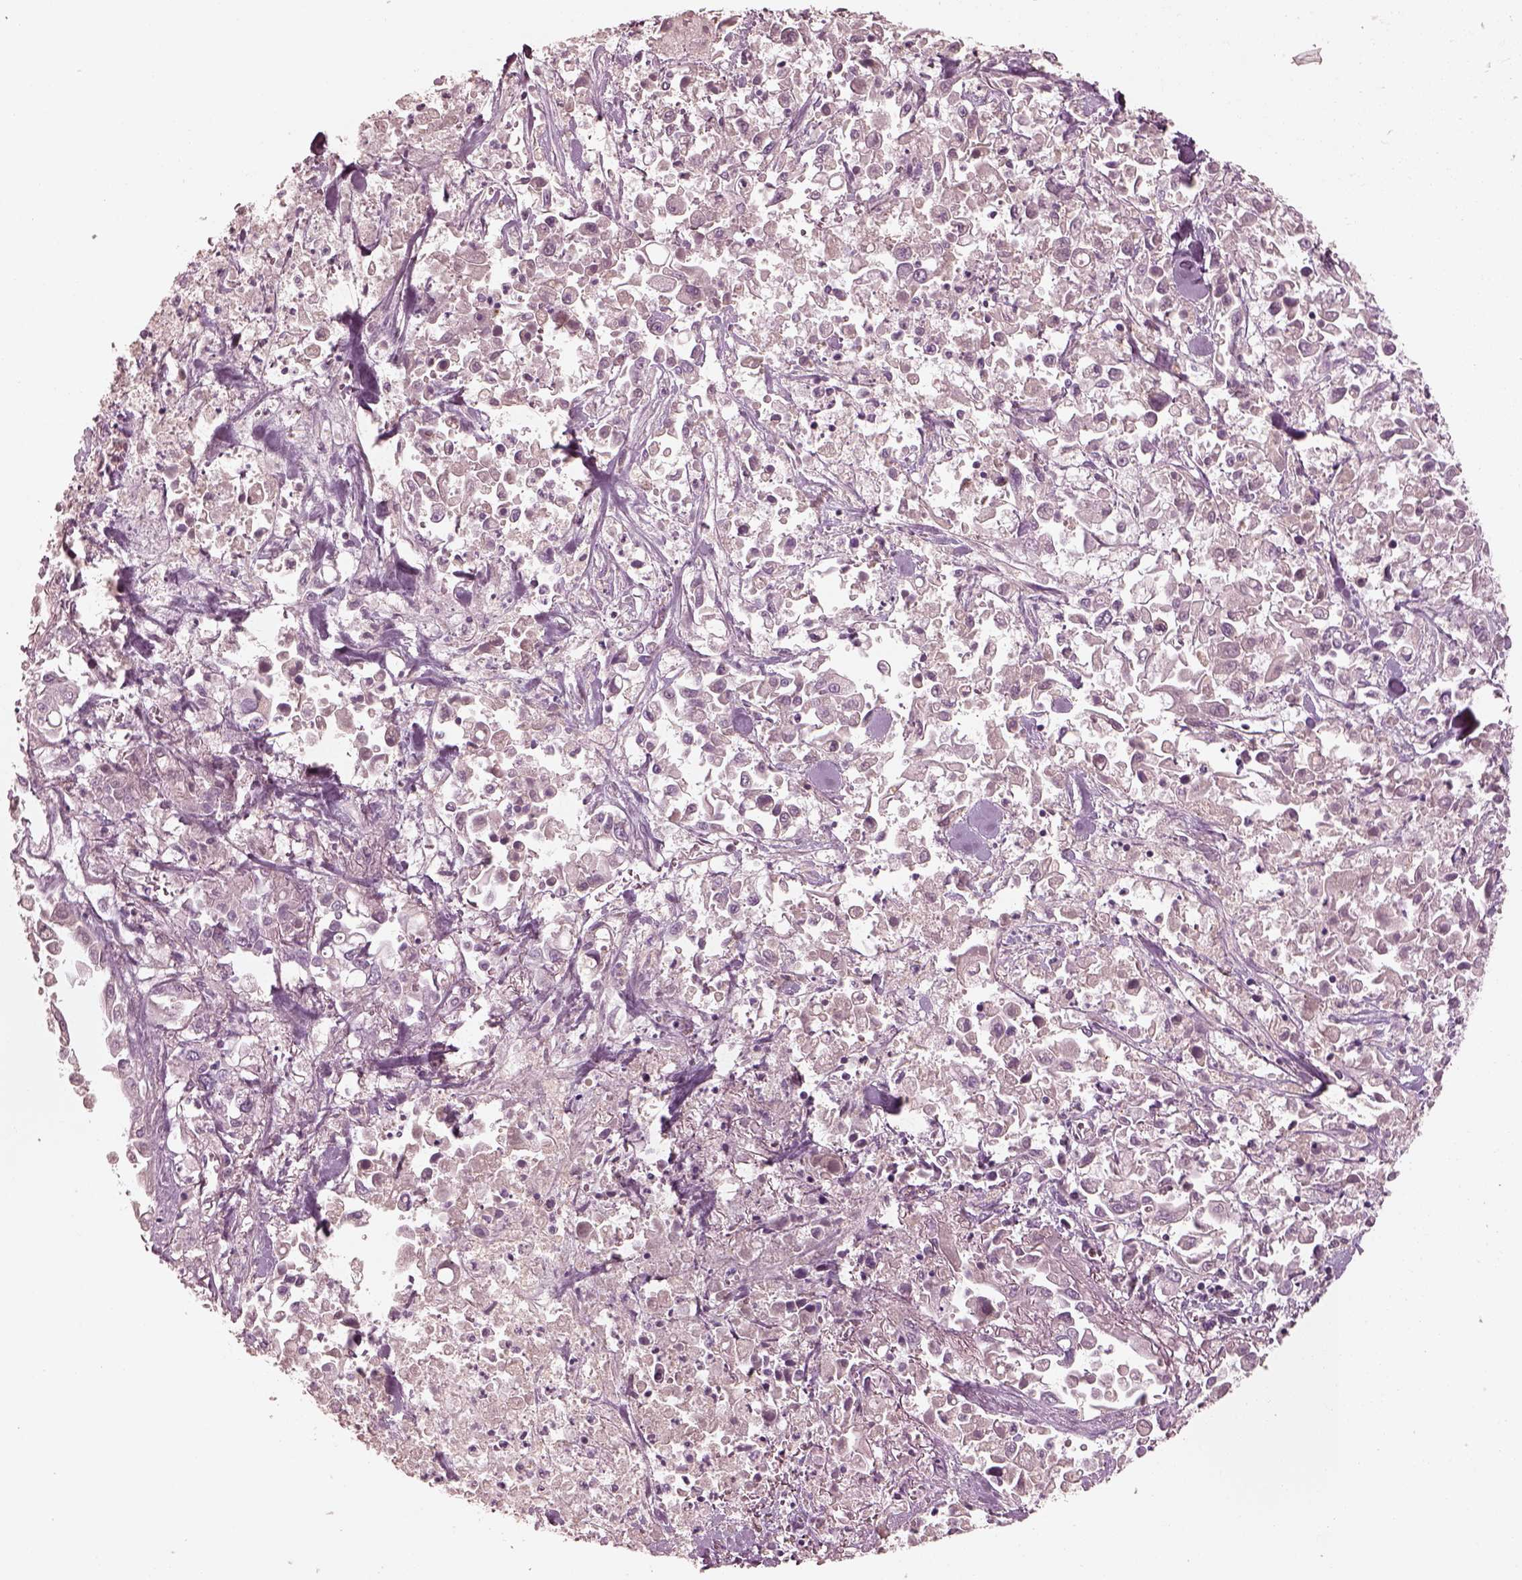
{"staining": {"intensity": "negative", "quantity": "none", "location": "none"}, "tissue": "pancreatic cancer", "cell_type": "Tumor cells", "image_type": "cancer", "snomed": [{"axis": "morphology", "description": "Adenocarcinoma, NOS"}, {"axis": "topography", "description": "Pancreas"}], "caption": "Immunohistochemistry micrograph of neoplastic tissue: human pancreatic cancer stained with DAB shows no significant protein positivity in tumor cells.", "gene": "VWA5B1", "patient": {"sex": "female", "age": 83}}